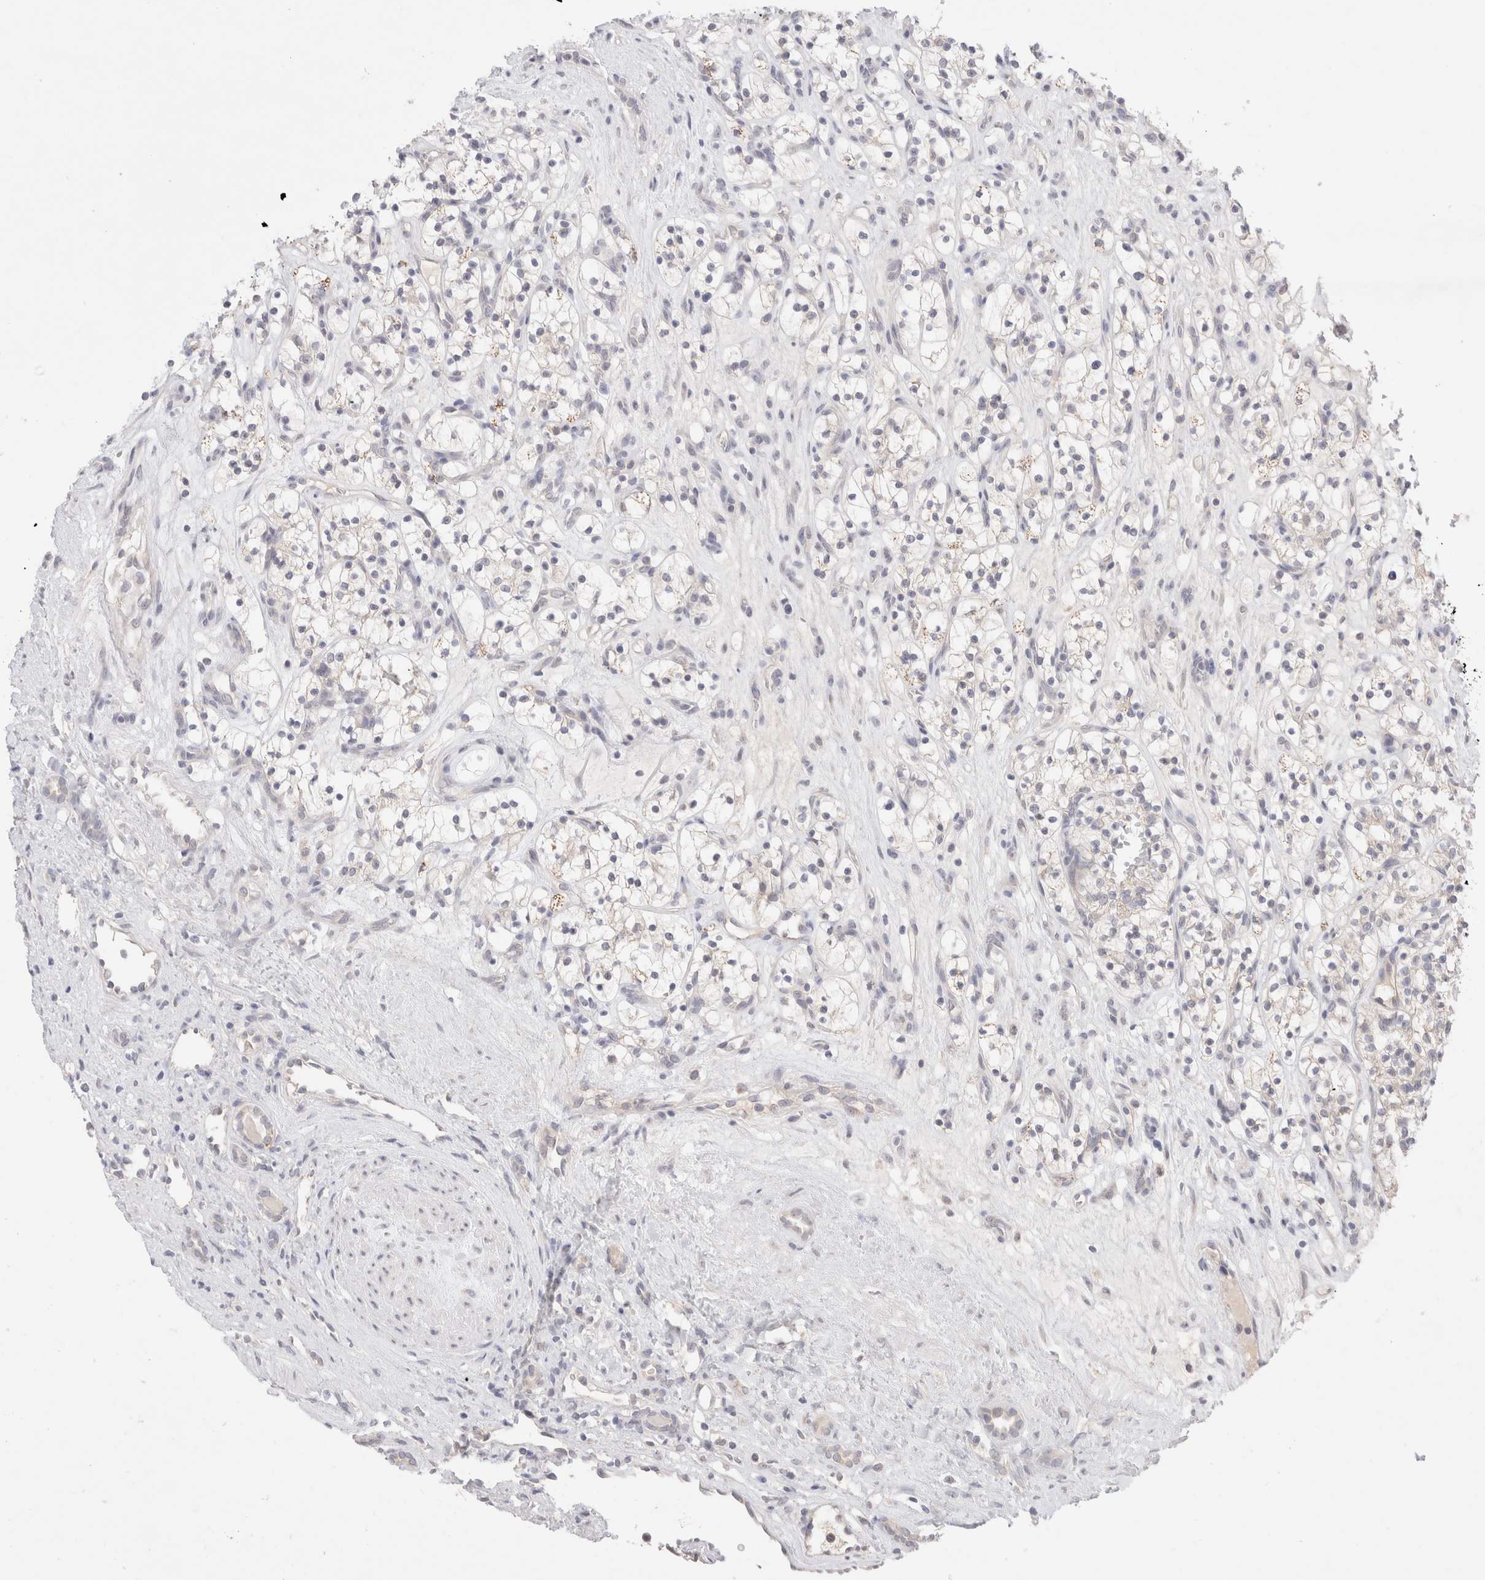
{"staining": {"intensity": "negative", "quantity": "none", "location": "none"}, "tissue": "renal cancer", "cell_type": "Tumor cells", "image_type": "cancer", "snomed": [{"axis": "morphology", "description": "Adenocarcinoma, NOS"}, {"axis": "topography", "description": "Kidney"}], "caption": "IHC histopathology image of neoplastic tissue: renal cancer (adenocarcinoma) stained with DAB displays no significant protein positivity in tumor cells. (DAB immunohistochemistry, high magnification).", "gene": "SPATA20", "patient": {"sex": "female", "age": 57}}